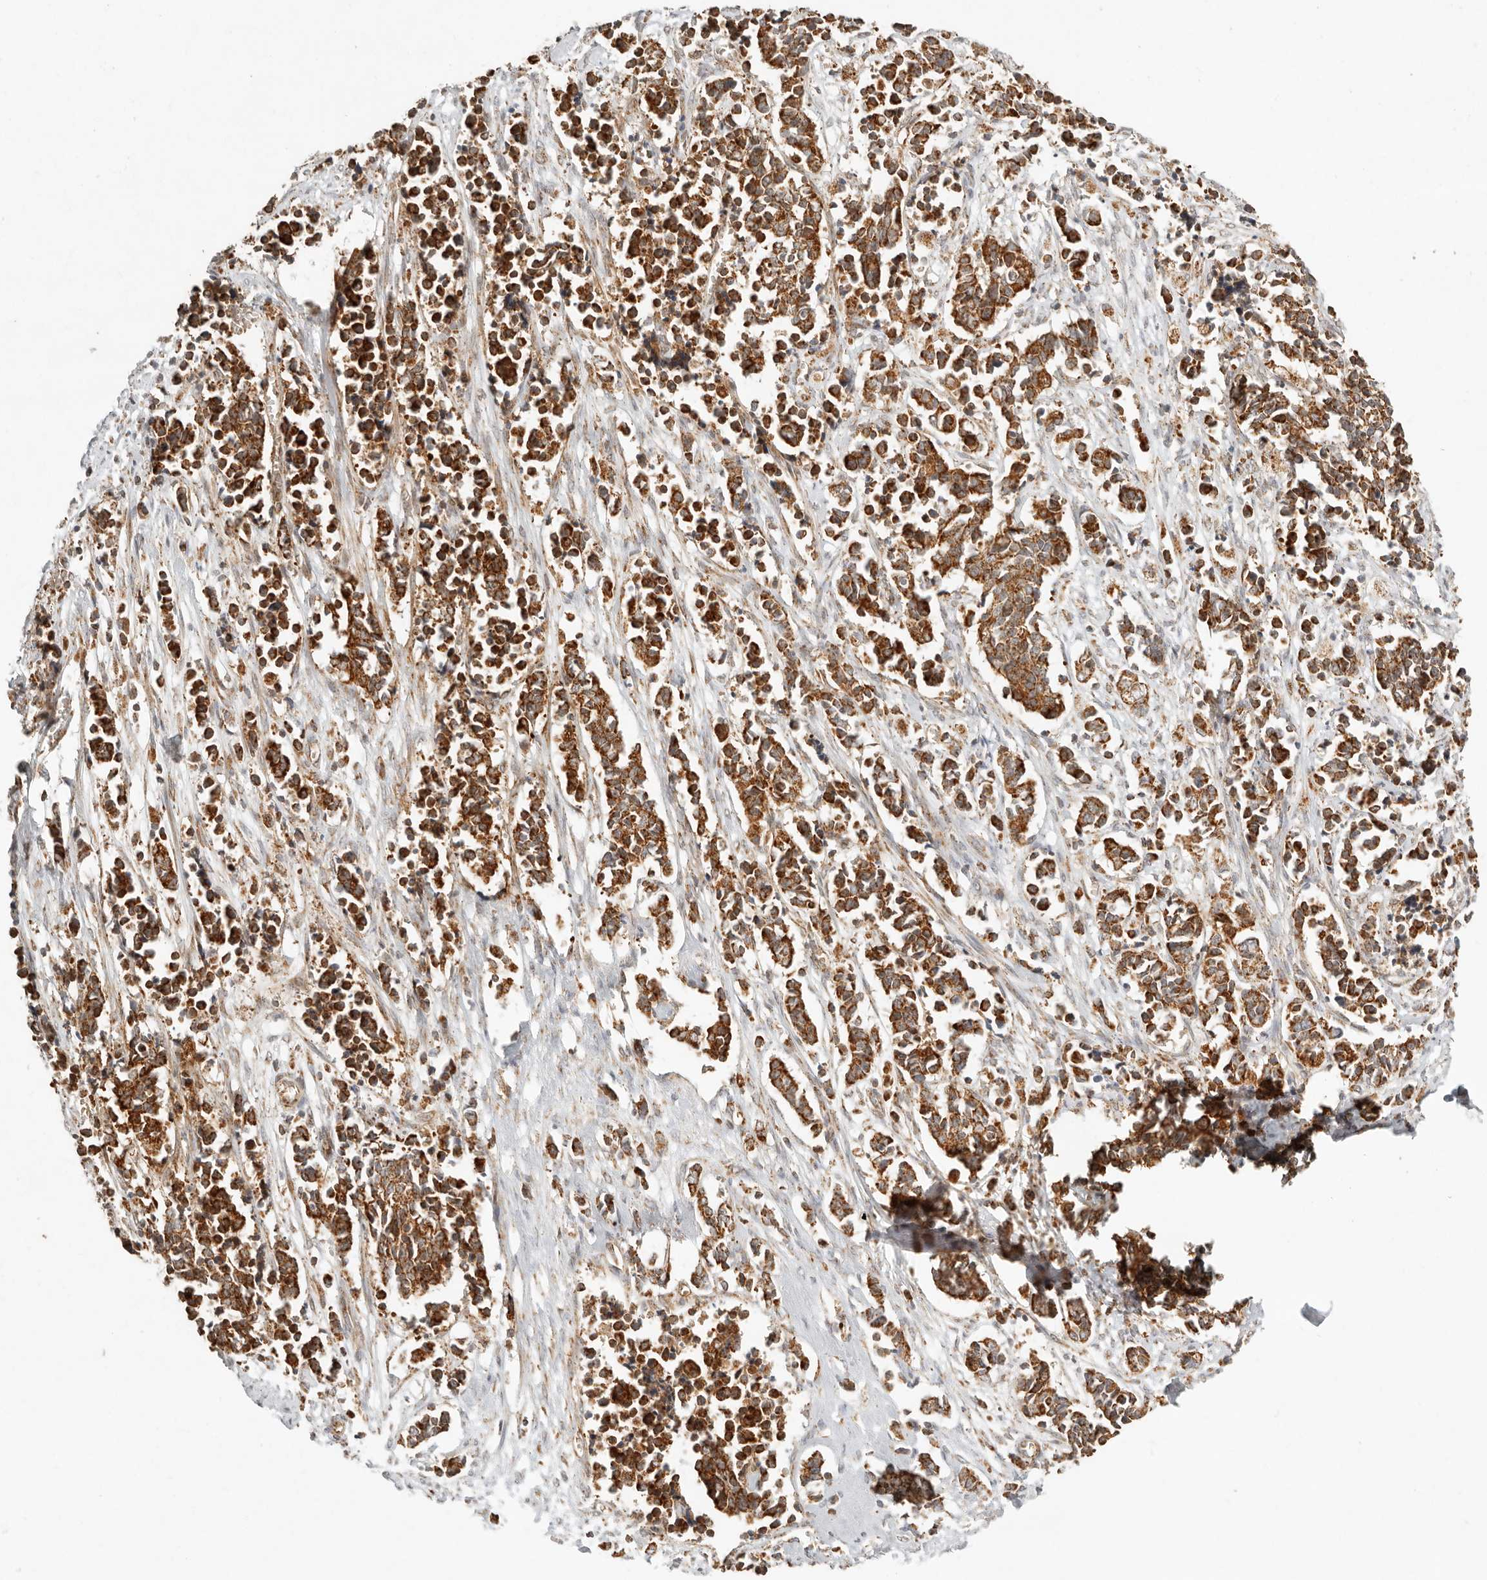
{"staining": {"intensity": "strong", "quantity": ">75%", "location": "cytoplasmic/membranous"}, "tissue": "cervical cancer", "cell_type": "Tumor cells", "image_type": "cancer", "snomed": [{"axis": "morphology", "description": "Normal tissue, NOS"}, {"axis": "morphology", "description": "Squamous cell carcinoma, NOS"}, {"axis": "topography", "description": "Cervix"}], "caption": "Immunohistochemical staining of human cervical cancer shows high levels of strong cytoplasmic/membranous expression in about >75% of tumor cells.", "gene": "MRPL55", "patient": {"sex": "female", "age": 35}}